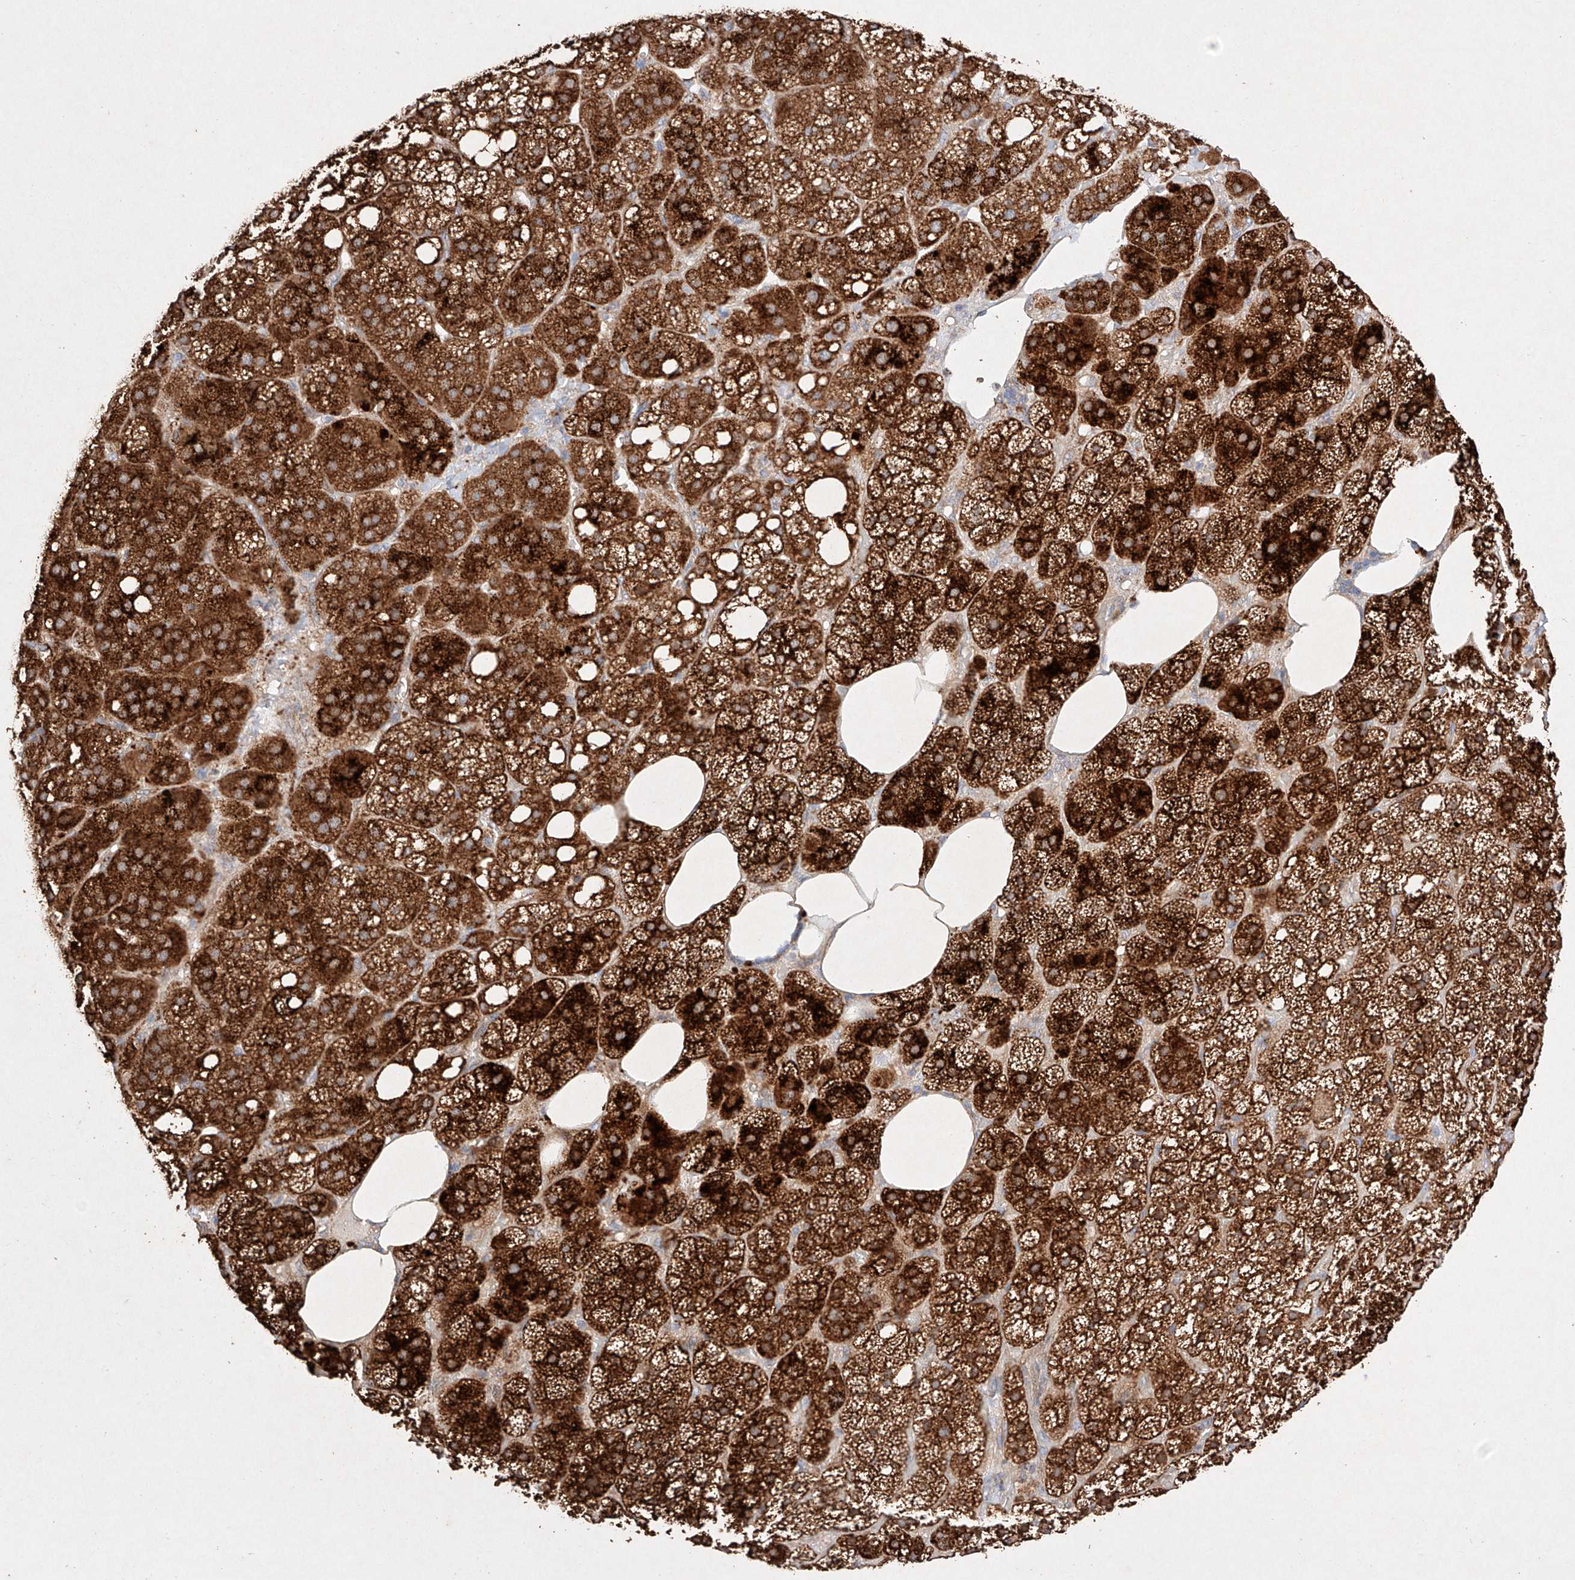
{"staining": {"intensity": "strong", "quantity": ">75%", "location": "cytoplasmic/membranous"}, "tissue": "adrenal gland", "cell_type": "Glandular cells", "image_type": "normal", "snomed": [{"axis": "morphology", "description": "Normal tissue, NOS"}, {"axis": "topography", "description": "Adrenal gland"}], "caption": "Brown immunohistochemical staining in benign human adrenal gland displays strong cytoplasmic/membranous staining in approximately >75% of glandular cells. (Stains: DAB (3,3'-diaminobenzidine) in brown, nuclei in blue, Microscopy: brightfield microscopy at high magnification).", "gene": "C6orf62", "patient": {"sex": "female", "age": 59}}